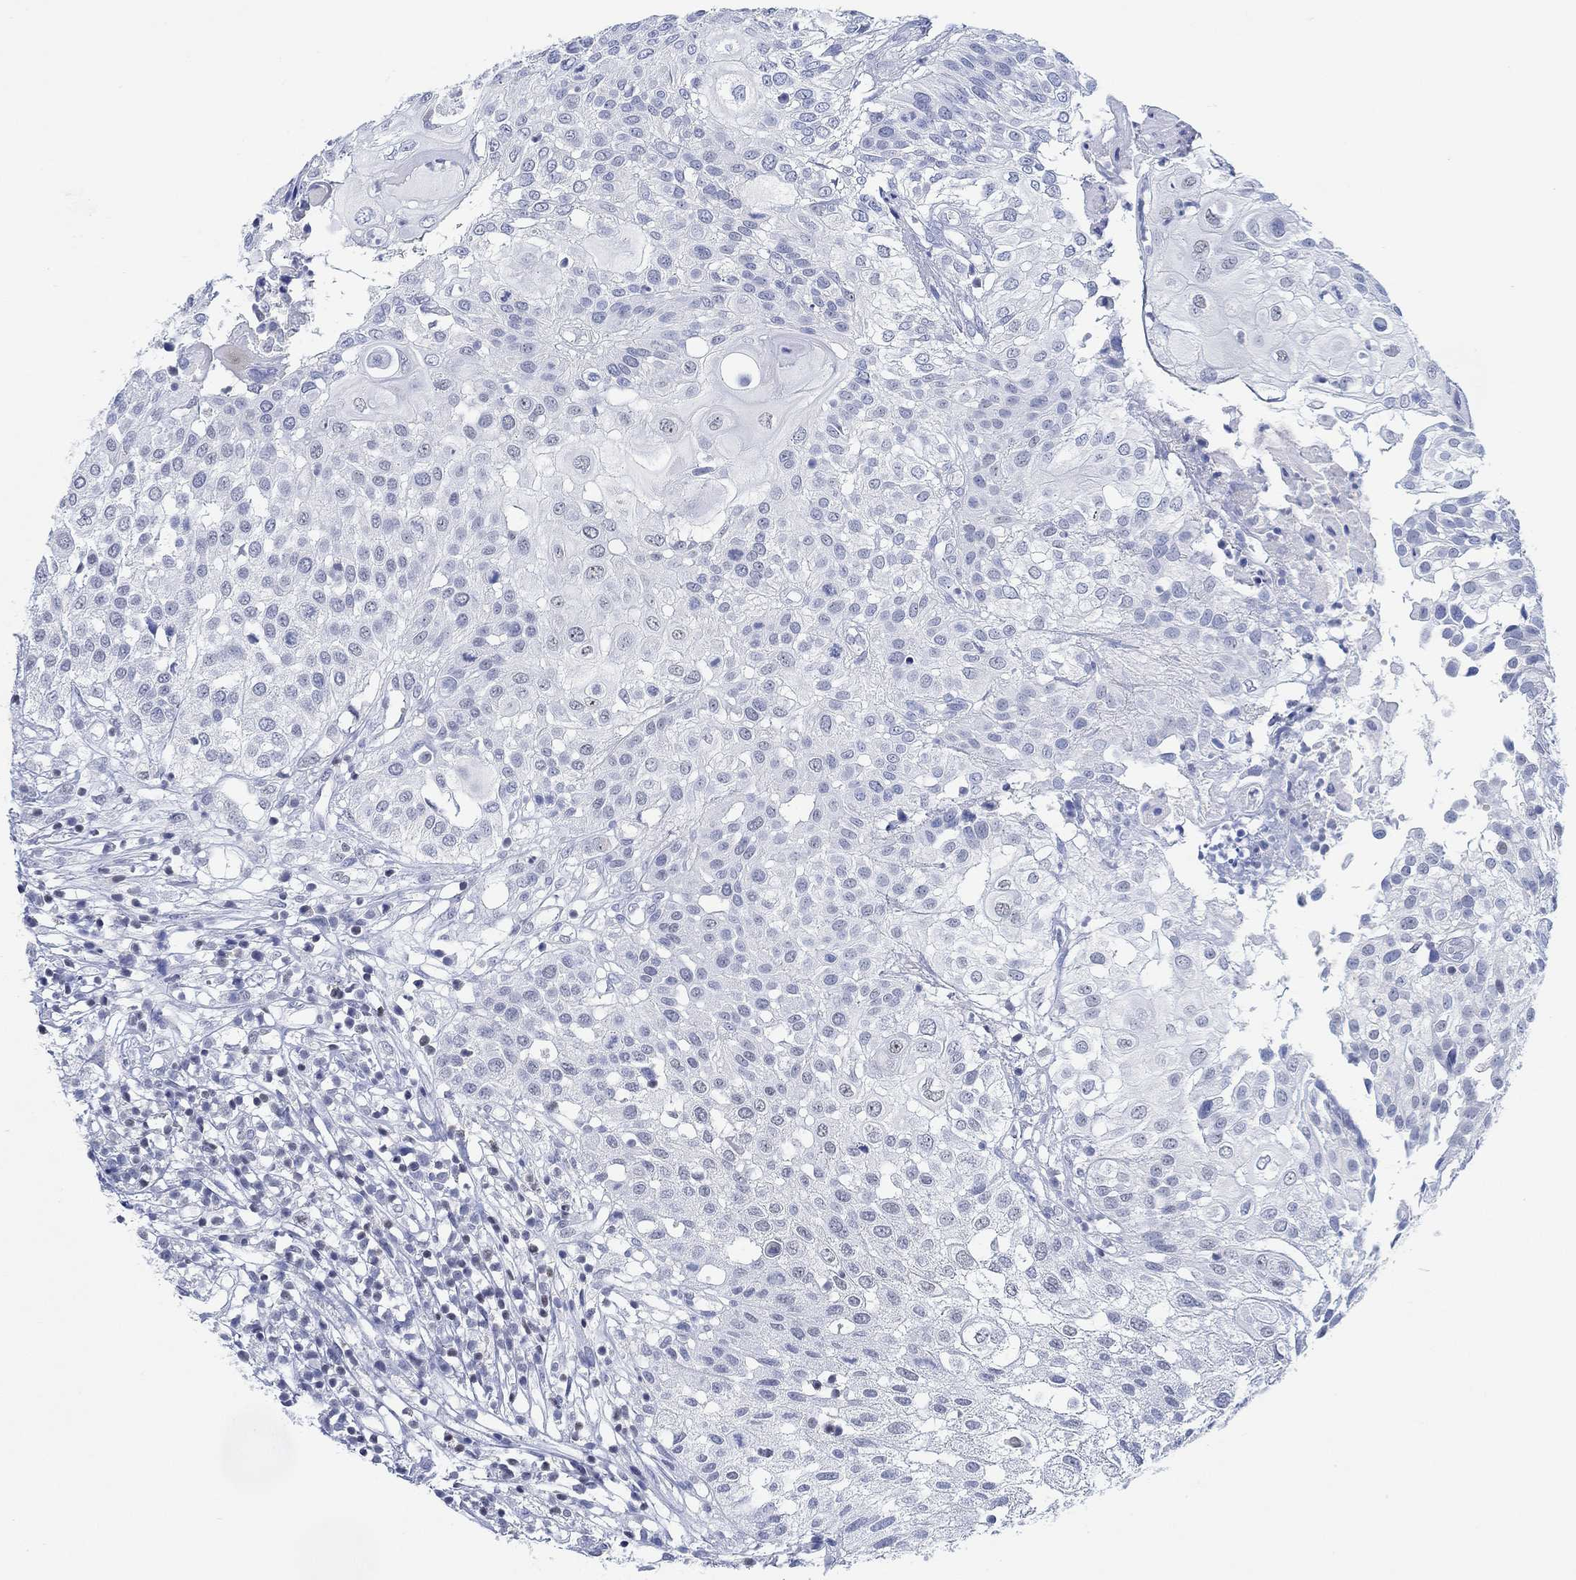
{"staining": {"intensity": "negative", "quantity": "none", "location": "none"}, "tissue": "urothelial cancer", "cell_type": "Tumor cells", "image_type": "cancer", "snomed": [{"axis": "morphology", "description": "Urothelial carcinoma, High grade"}, {"axis": "topography", "description": "Urinary bladder"}], "caption": "High magnification brightfield microscopy of high-grade urothelial carcinoma stained with DAB (3,3'-diaminobenzidine) (brown) and counterstained with hematoxylin (blue): tumor cells show no significant positivity.", "gene": "PPP1R17", "patient": {"sex": "female", "age": 79}}